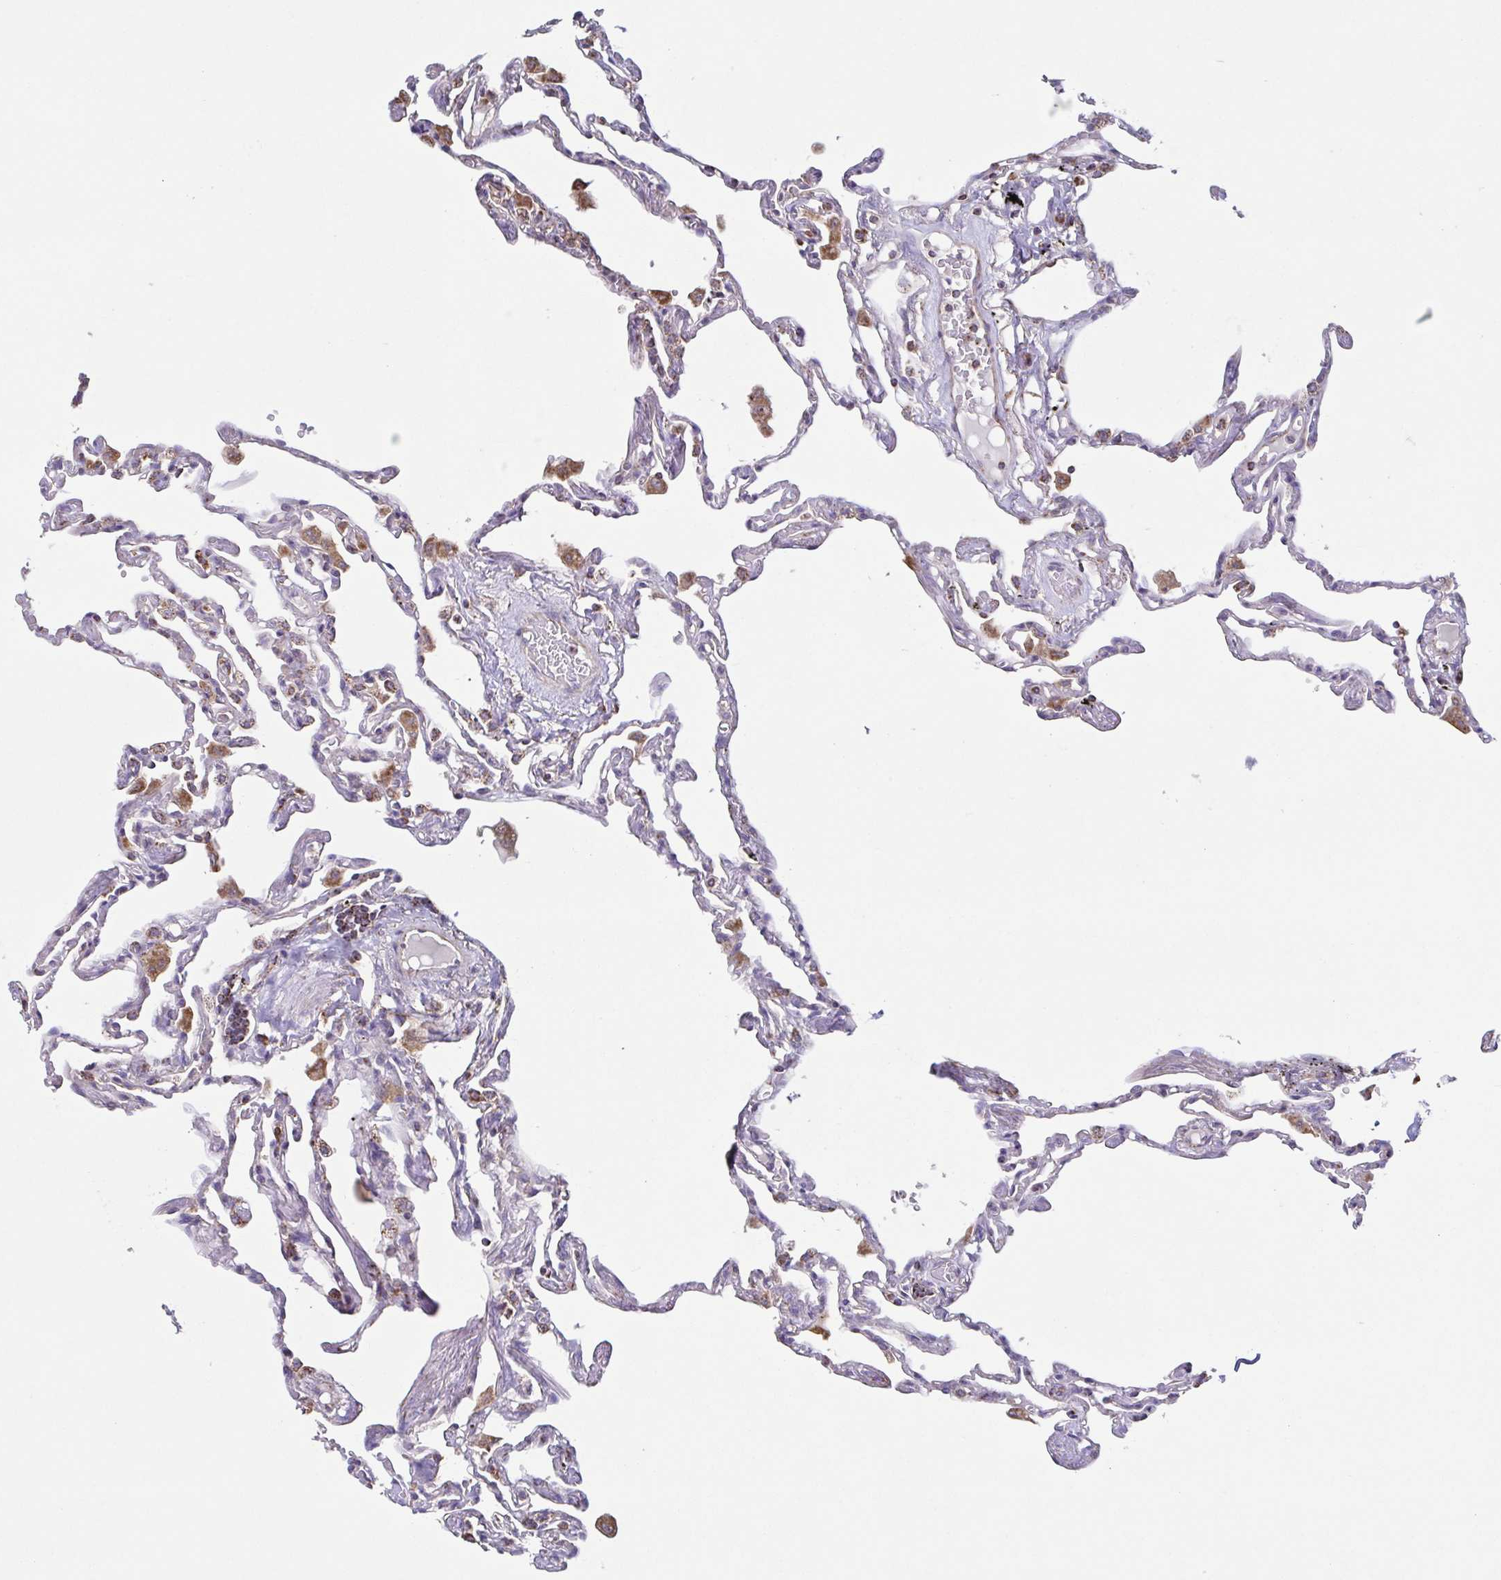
{"staining": {"intensity": "moderate", "quantity": "25%-75%", "location": "cytoplasmic/membranous"}, "tissue": "lung", "cell_type": "Alveolar cells", "image_type": "normal", "snomed": [{"axis": "morphology", "description": "Normal tissue, NOS"}, {"axis": "topography", "description": "Lung"}], "caption": "About 25%-75% of alveolar cells in unremarkable human lung show moderate cytoplasmic/membranous protein positivity as visualized by brown immunohistochemical staining.", "gene": "DIP2B", "patient": {"sex": "female", "age": 67}}